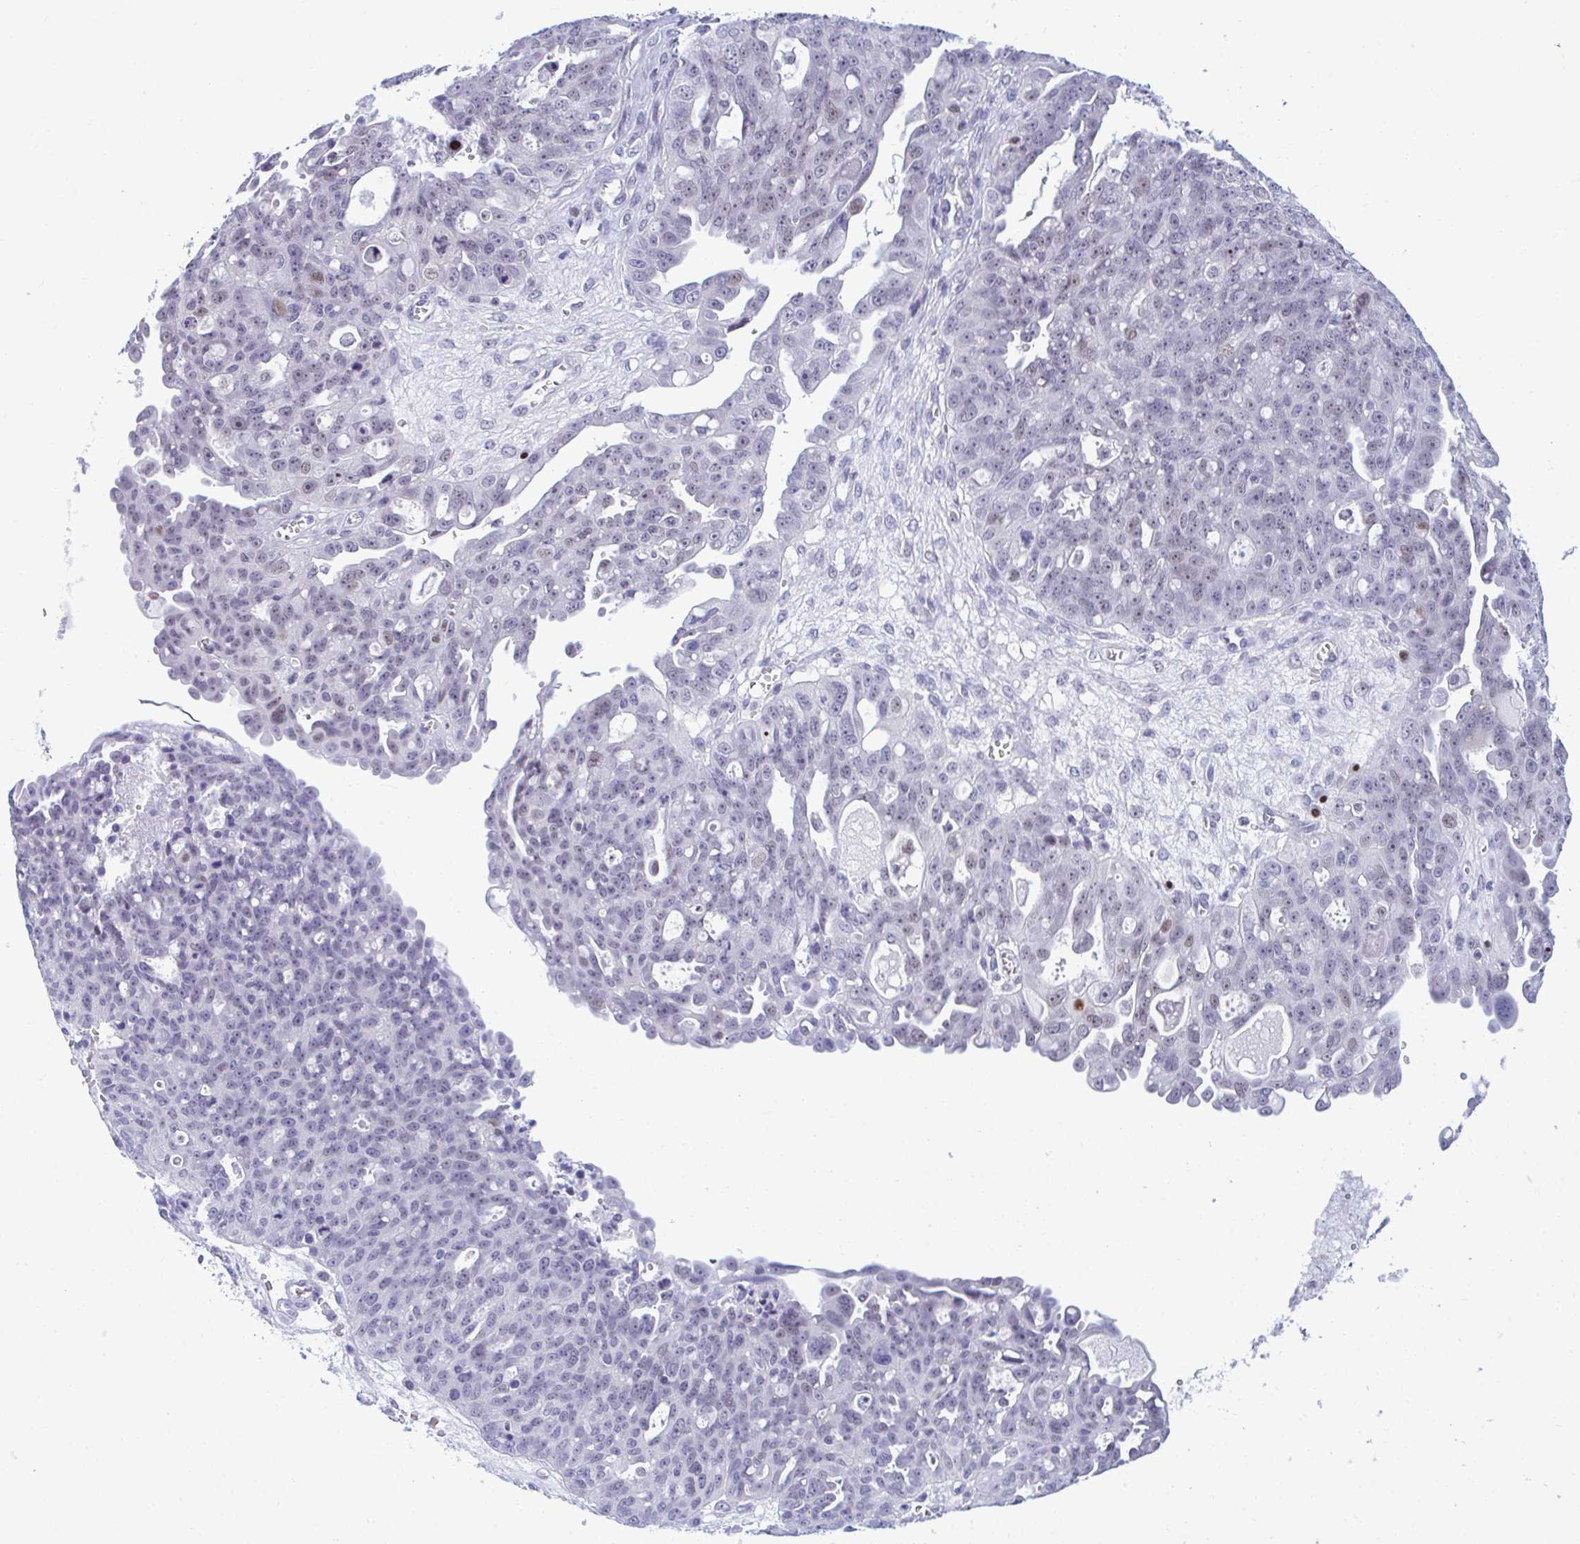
{"staining": {"intensity": "weak", "quantity": "<25%", "location": "nuclear"}, "tissue": "ovarian cancer", "cell_type": "Tumor cells", "image_type": "cancer", "snomed": [{"axis": "morphology", "description": "Carcinoma, endometroid"}, {"axis": "topography", "description": "Ovary"}], "caption": "Human ovarian cancer (endometroid carcinoma) stained for a protein using immunohistochemistry (IHC) exhibits no positivity in tumor cells.", "gene": "SLC25A51", "patient": {"sex": "female", "age": 70}}